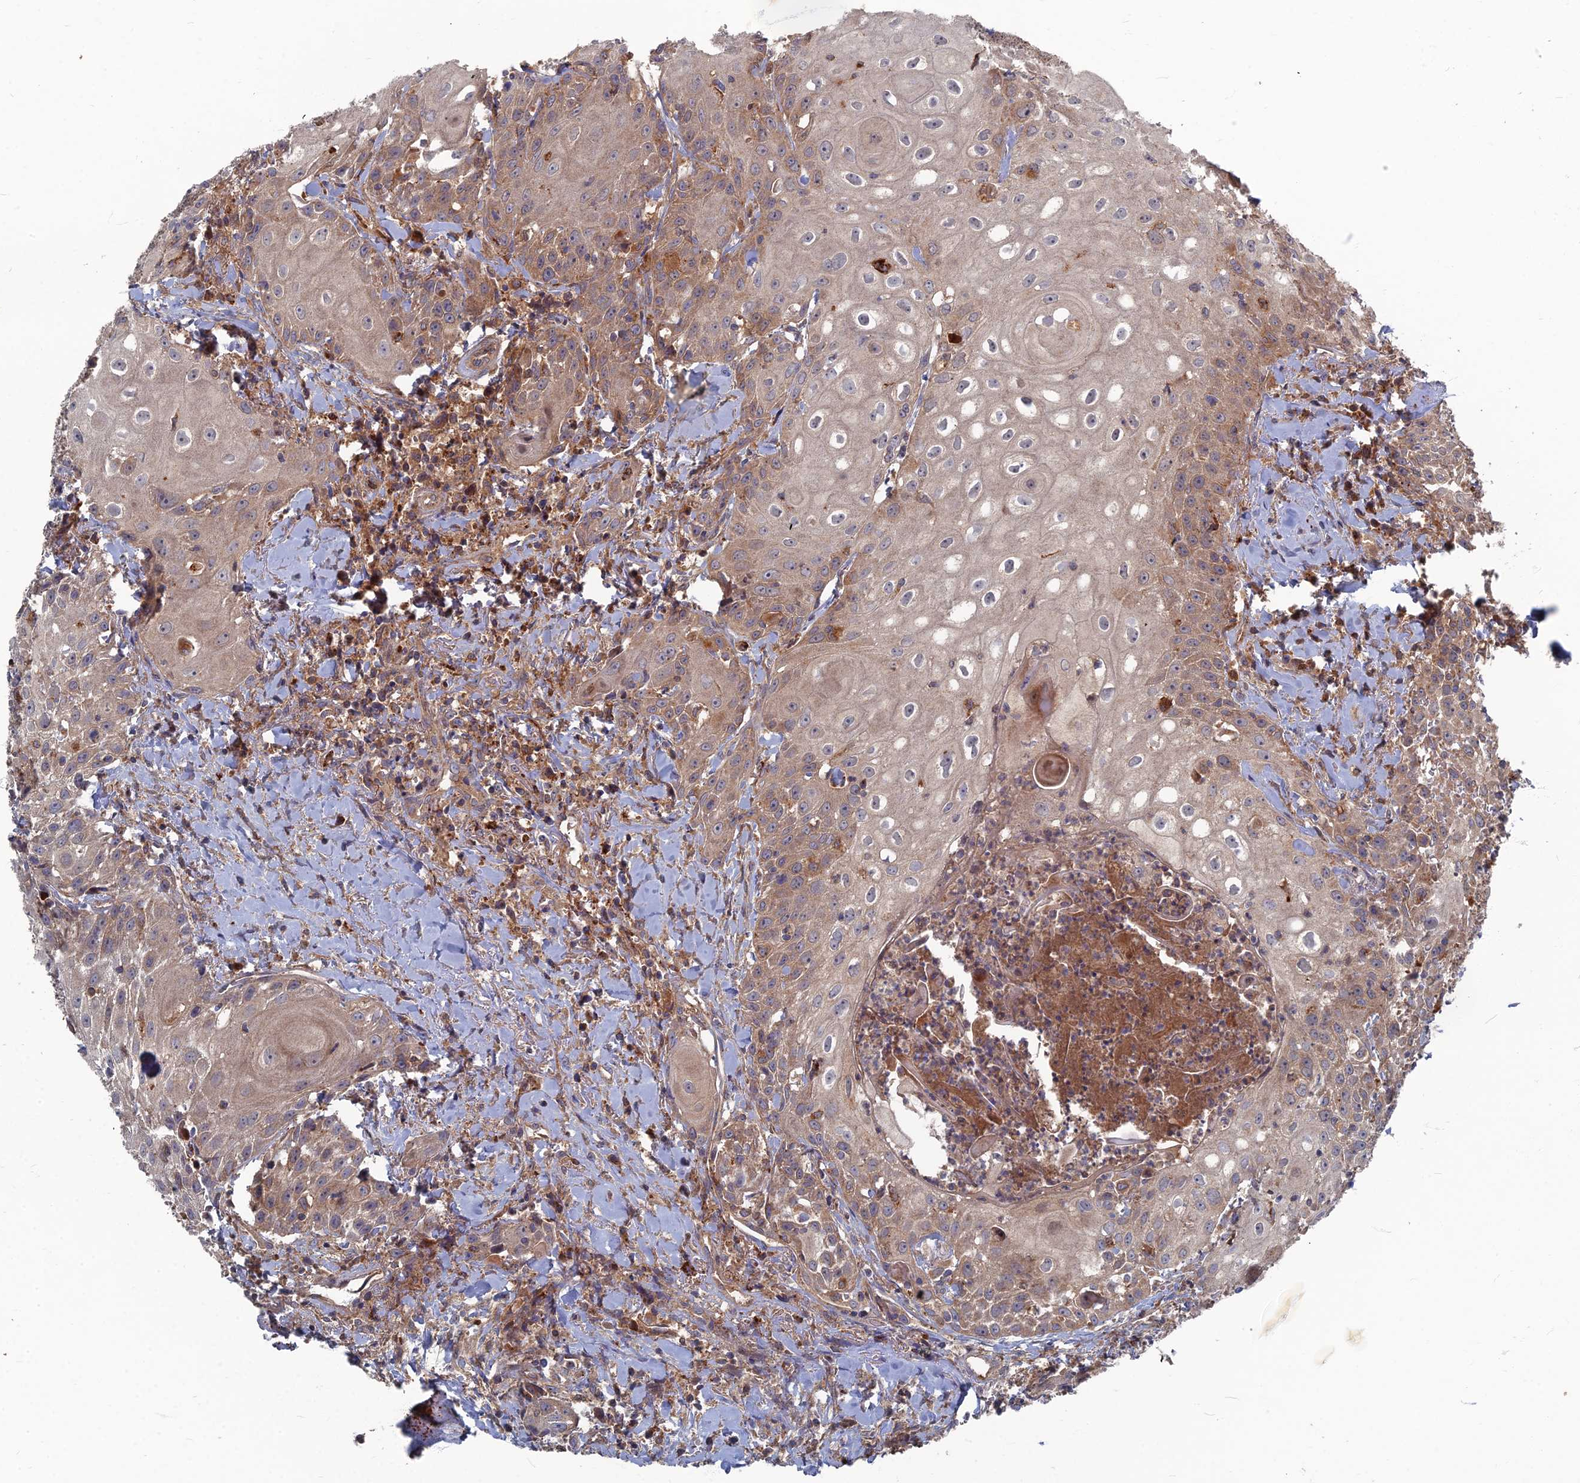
{"staining": {"intensity": "moderate", "quantity": "25%-75%", "location": "cytoplasmic/membranous"}, "tissue": "head and neck cancer", "cell_type": "Tumor cells", "image_type": "cancer", "snomed": [{"axis": "morphology", "description": "Squamous cell carcinoma, NOS"}, {"axis": "topography", "description": "Oral tissue"}, {"axis": "topography", "description": "Head-Neck"}], "caption": "Protein staining of head and neck squamous cell carcinoma tissue reveals moderate cytoplasmic/membranous expression in about 25%-75% of tumor cells. The protein is stained brown, and the nuclei are stained in blue (DAB IHC with brightfield microscopy, high magnification).", "gene": "PPCDC", "patient": {"sex": "female", "age": 82}}